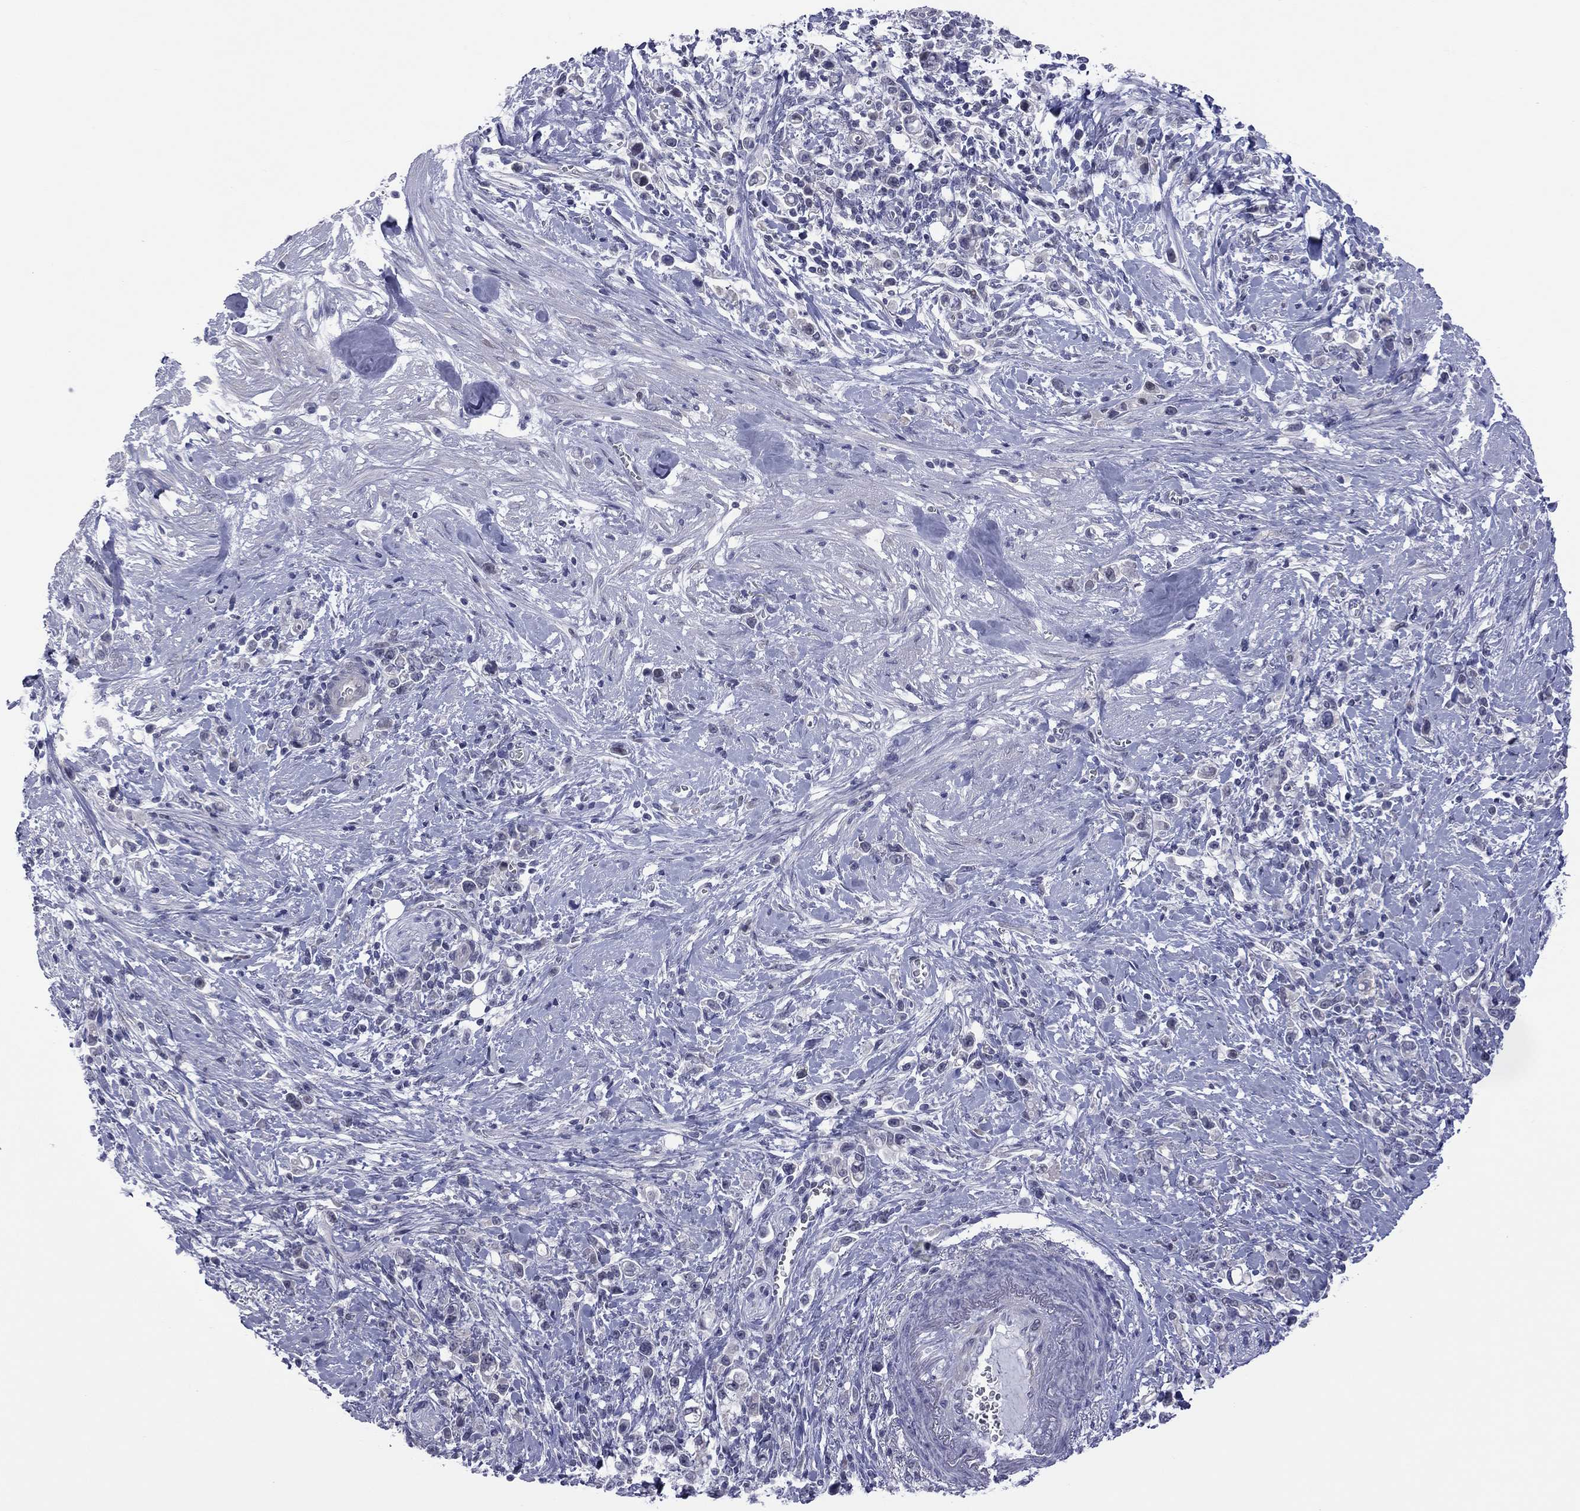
{"staining": {"intensity": "negative", "quantity": "none", "location": "none"}, "tissue": "stomach cancer", "cell_type": "Tumor cells", "image_type": "cancer", "snomed": [{"axis": "morphology", "description": "Adenocarcinoma, NOS"}, {"axis": "topography", "description": "Stomach"}], "caption": "Immunohistochemistry (IHC) image of neoplastic tissue: adenocarcinoma (stomach) stained with DAB exhibits no significant protein staining in tumor cells.", "gene": "POU5F2", "patient": {"sex": "male", "age": 63}}